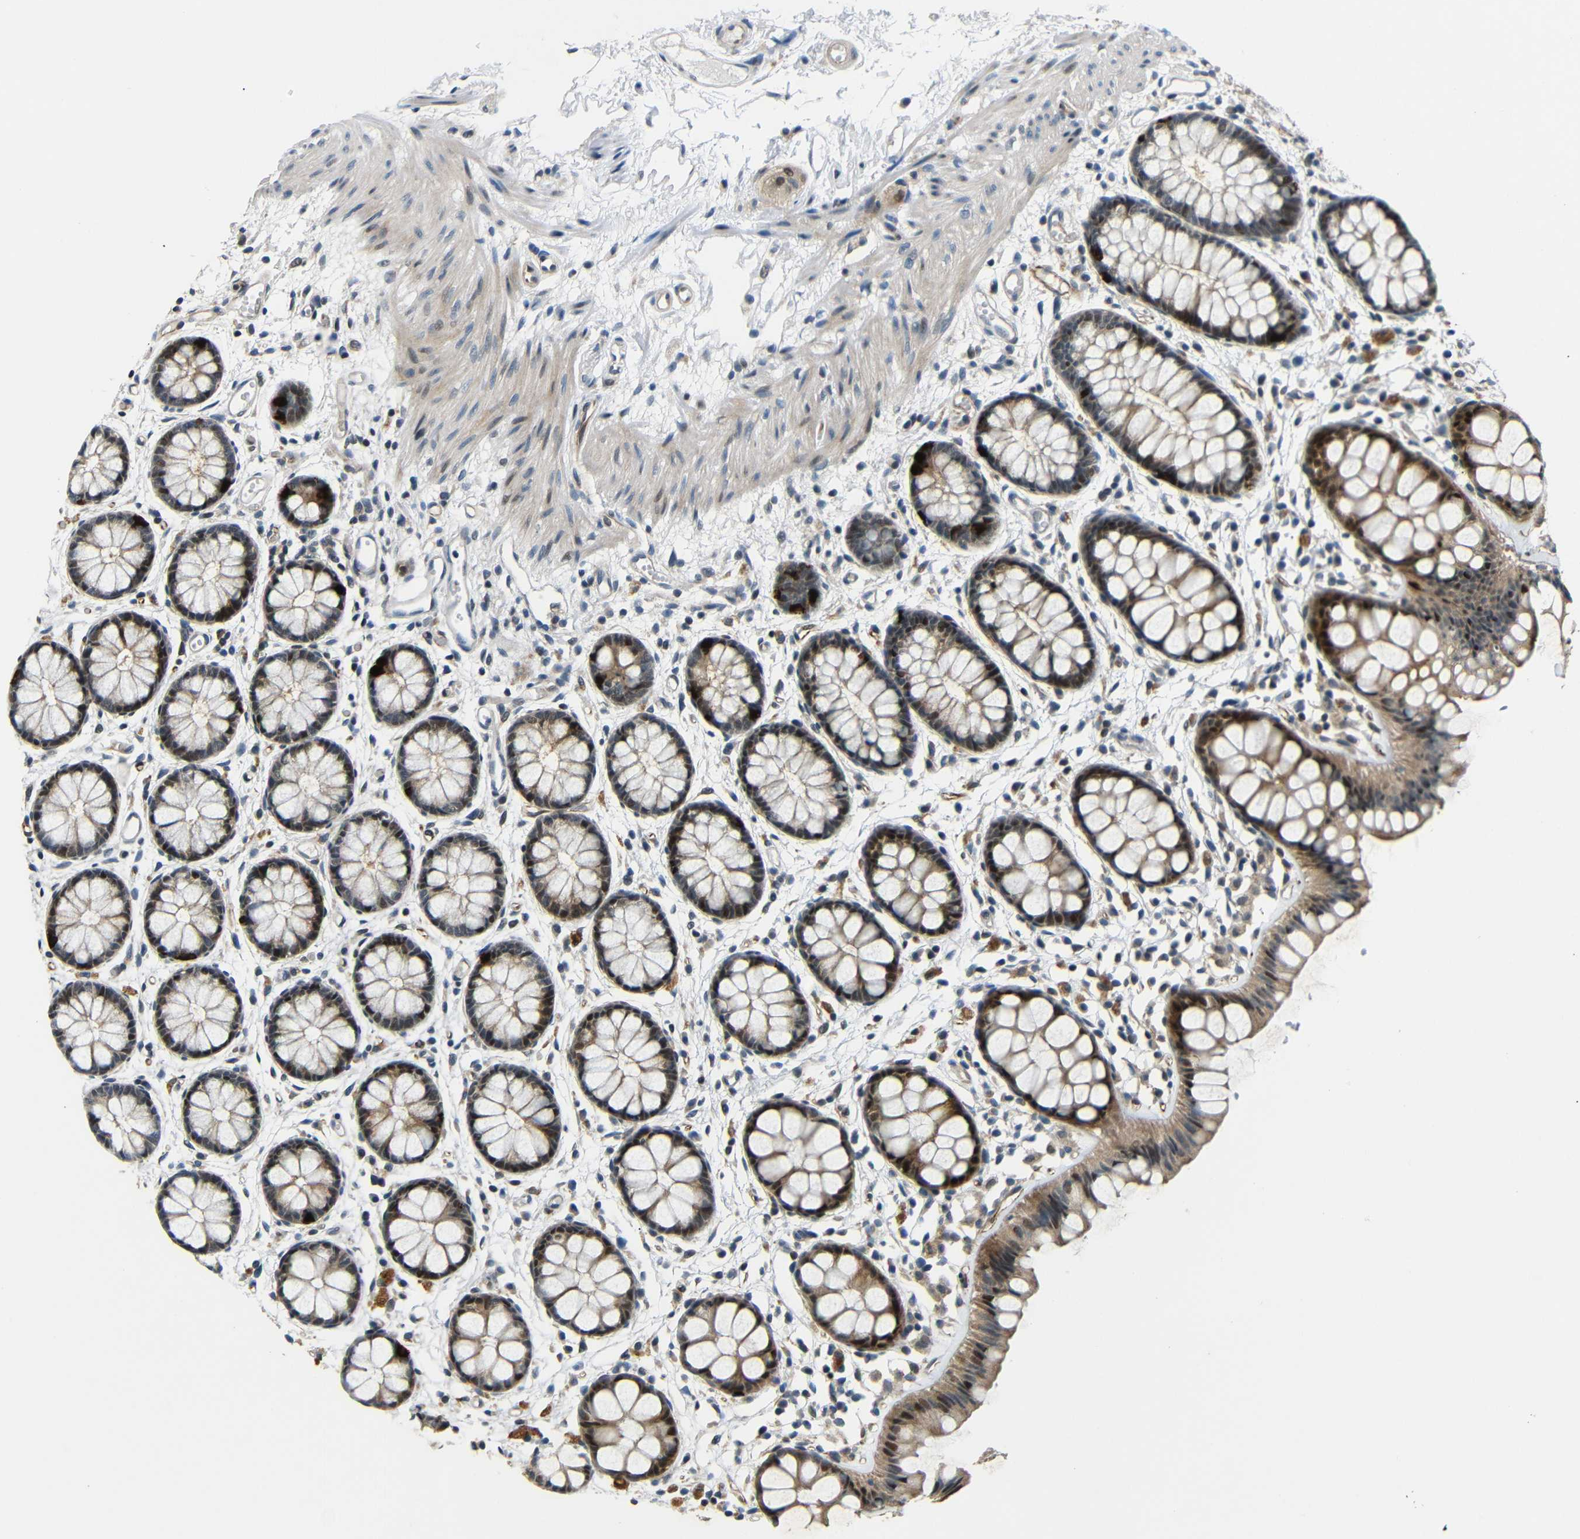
{"staining": {"intensity": "moderate", "quantity": ">75%", "location": "cytoplasmic/membranous,nuclear"}, "tissue": "rectum", "cell_type": "Glandular cells", "image_type": "normal", "snomed": [{"axis": "morphology", "description": "Normal tissue, NOS"}, {"axis": "topography", "description": "Rectum"}], "caption": "This image exhibits immunohistochemistry (IHC) staining of benign rectum, with medium moderate cytoplasmic/membranous,nuclear expression in approximately >75% of glandular cells.", "gene": "SYDE1", "patient": {"sex": "female", "age": 66}}